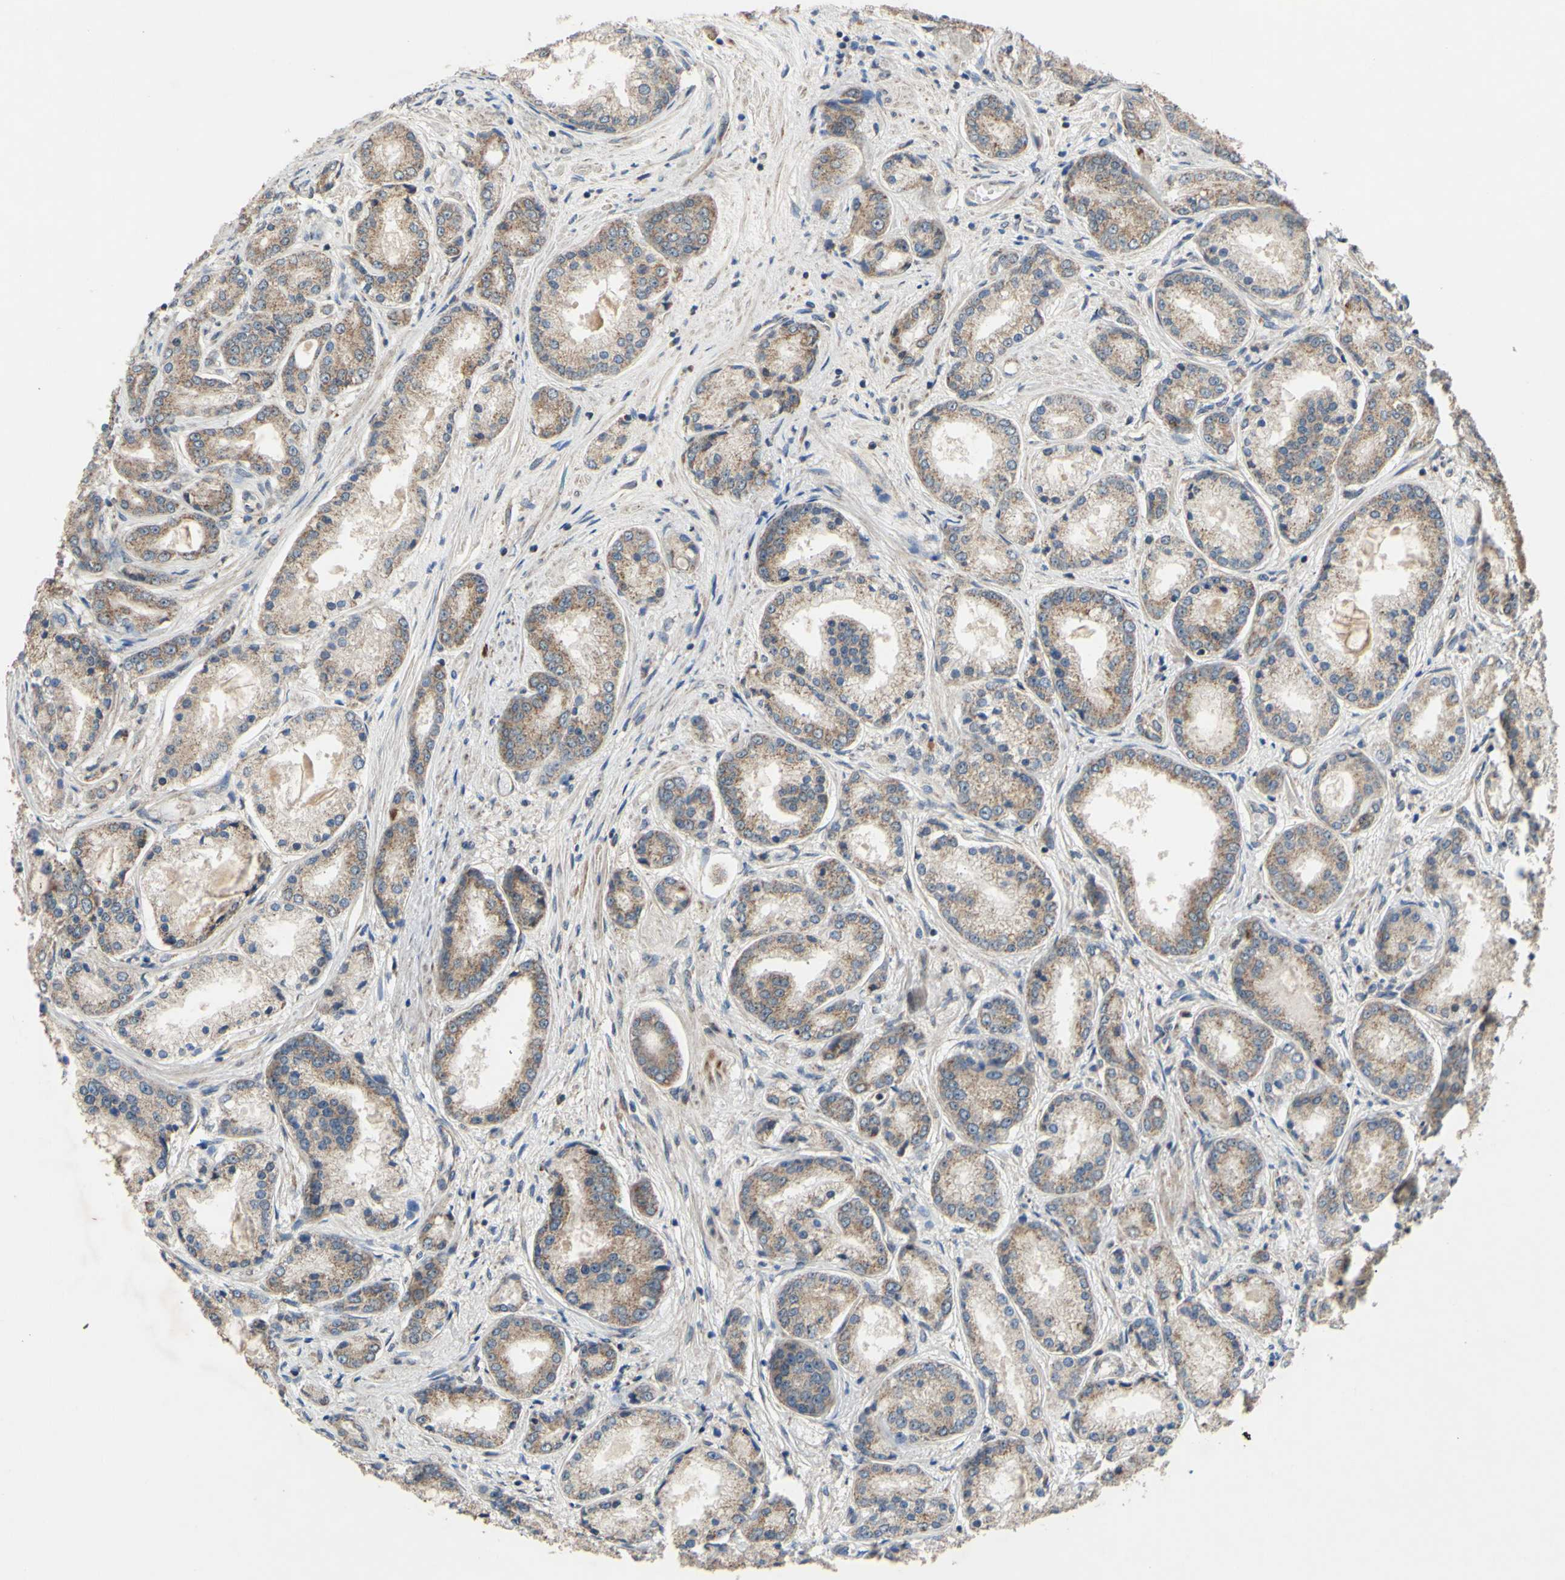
{"staining": {"intensity": "moderate", "quantity": ">75%", "location": "cytoplasmic/membranous"}, "tissue": "prostate cancer", "cell_type": "Tumor cells", "image_type": "cancer", "snomed": [{"axis": "morphology", "description": "Adenocarcinoma, High grade"}, {"axis": "topography", "description": "Prostate"}], "caption": "A histopathology image of high-grade adenocarcinoma (prostate) stained for a protein reveals moderate cytoplasmic/membranous brown staining in tumor cells. The staining was performed using DAB, with brown indicating positive protein expression. Nuclei are stained blue with hematoxylin.", "gene": "CD164", "patient": {"sex": "male", "age": 59}}